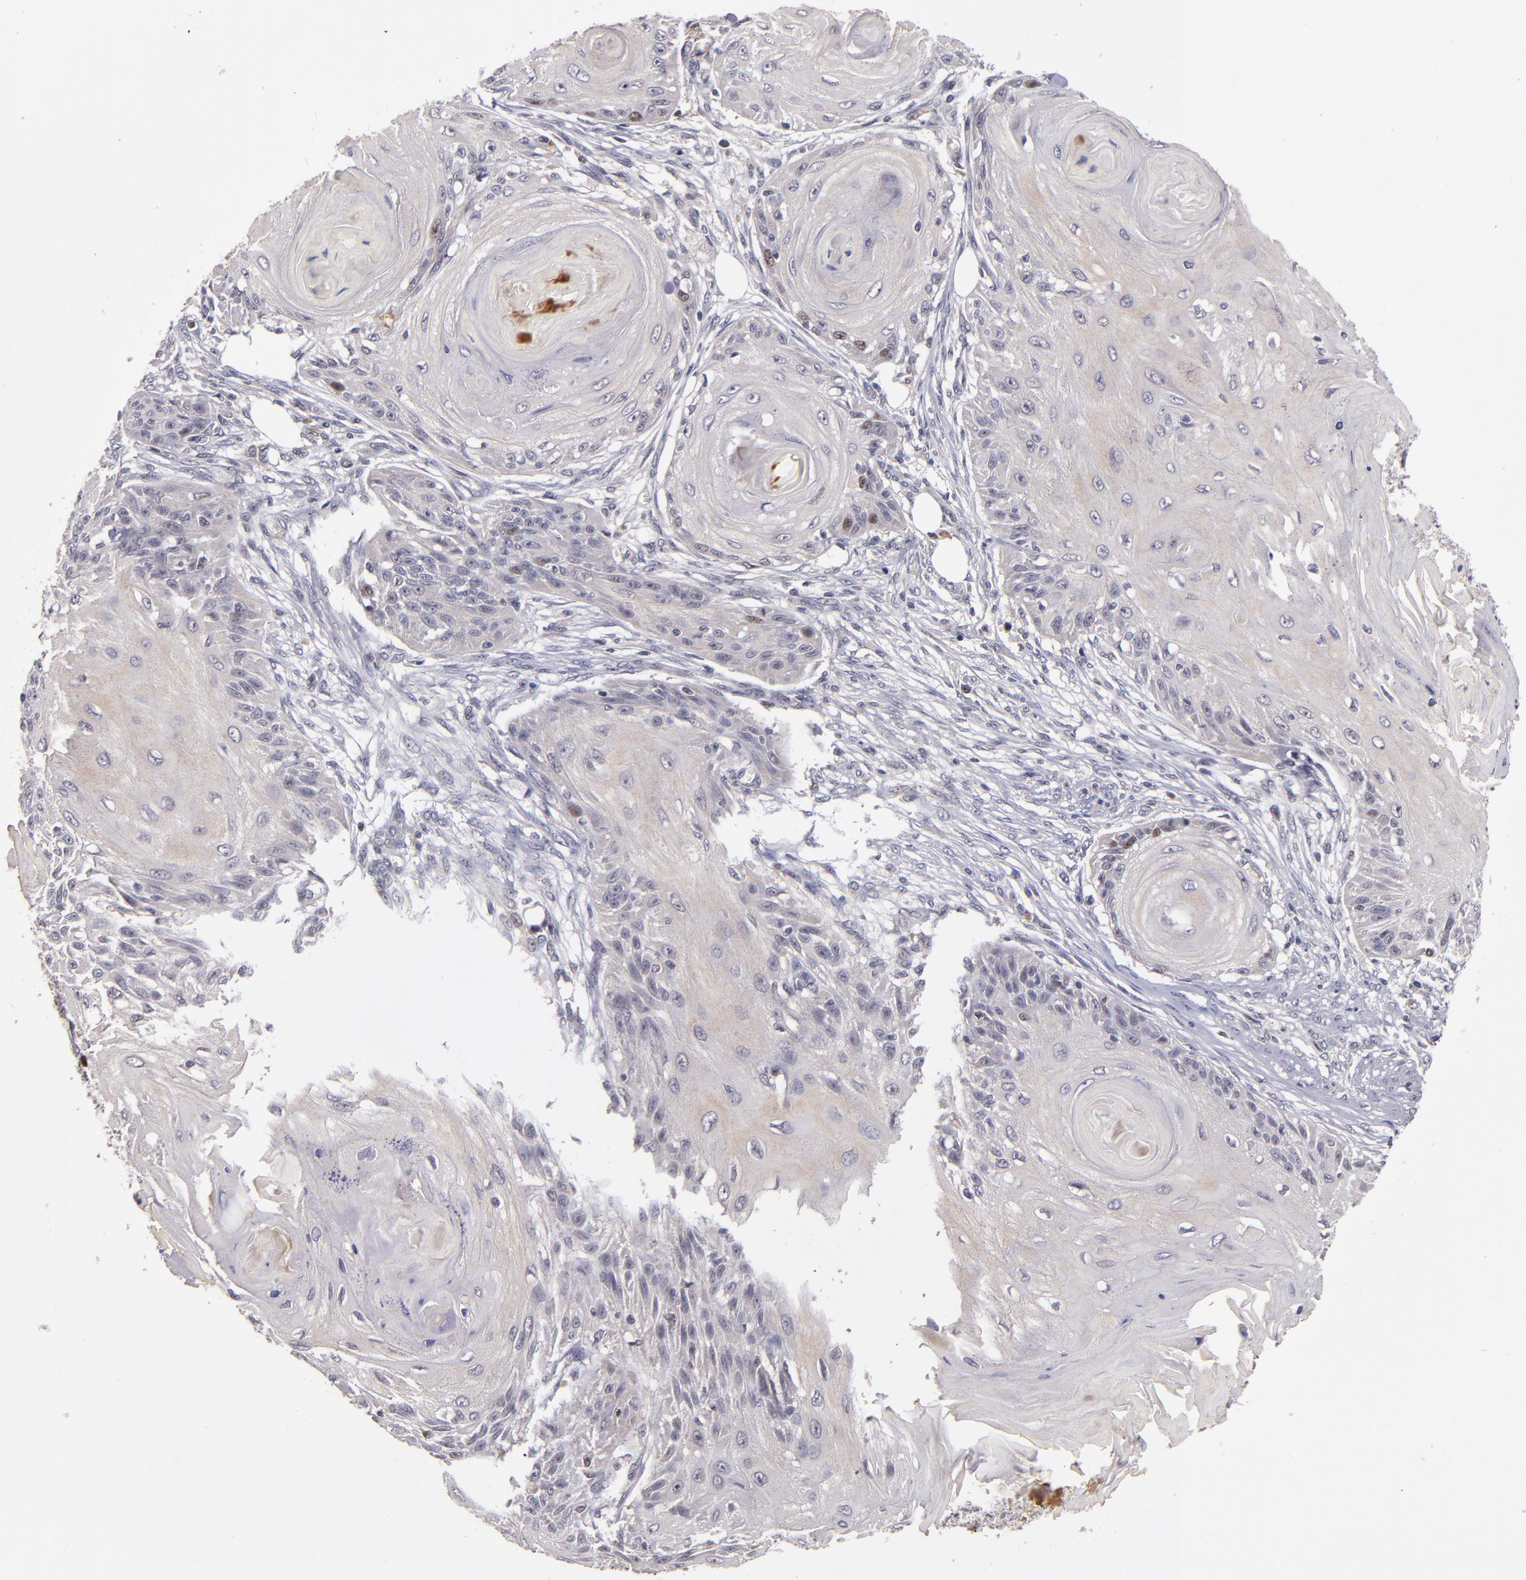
{"staining": {"intensity": "moderate", "quantity": "<25%", "location": "nuclear"}, "tissue": "skin cancer", "cell_type": "Tumor cells", "image_type": "cancer", "snomed": [{"axis": "morphology", "description": "Squamous cell carcinoma, NOS"}, {"axis": "topography", "description": "Skin"}], "caption": "Moderate nuclear expression is appreciated in approximately <25% of tumor cells in skin squamous cell carcinoma.", "gene": "CDC7", "patient": {"sex": "female", "age": 88}}